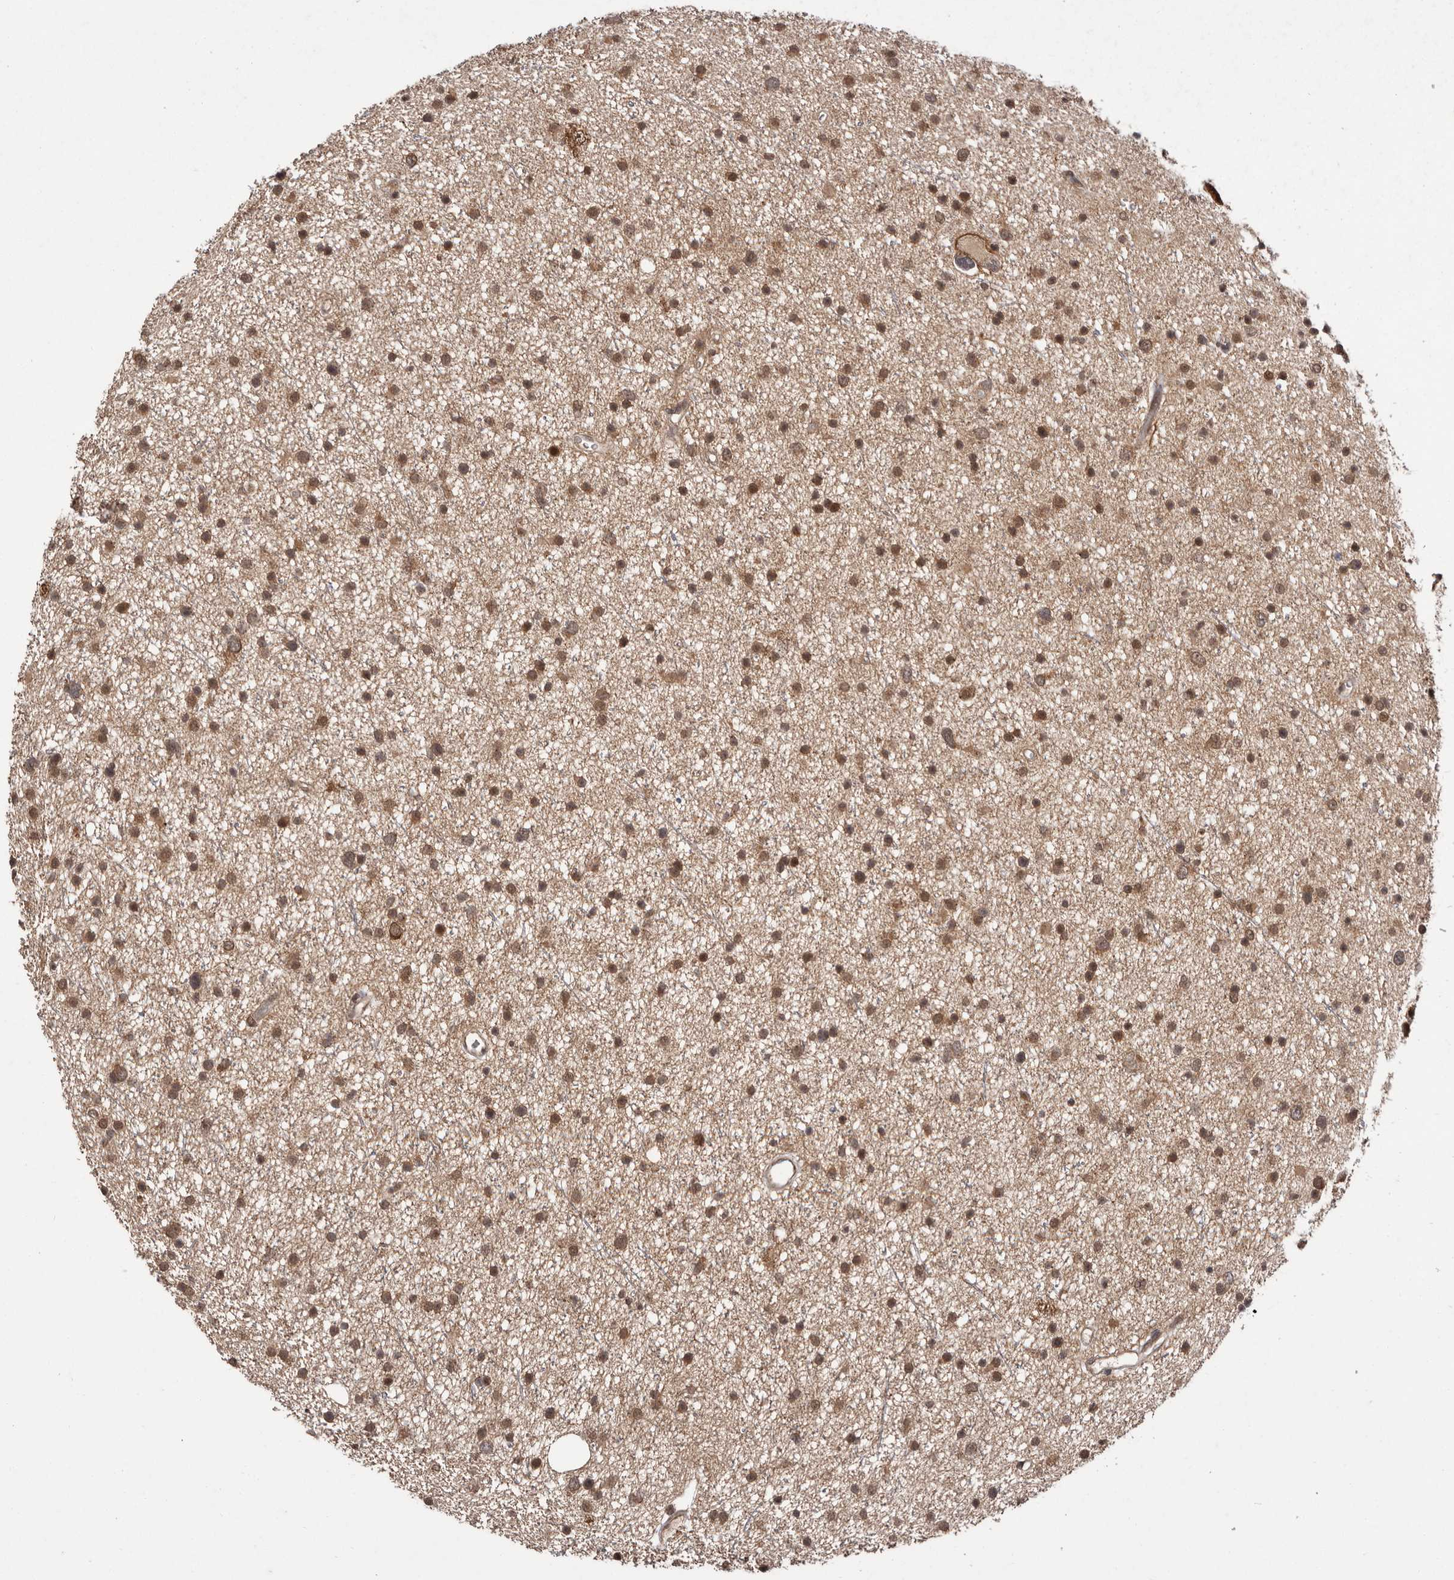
{"staining": {"intensity": "moderate", "quantity": ">75%", "location": "cytoplasmic/membranous,nuclear"}, "tissue": "glioma", "cell_type": "Tumor cells", "image_type": "cancer", "snomed": [{"axis": "morphology", "description": "Glioma, malignant, Low grade"}, {"axis": "topography", "description": "Cerebral cortex"}], "caption": "A medium amount of moderate cytoplasmic/membranous and nuclear positivity is seen in about >75% of tumor cells in low-grade glioma (malignant) tissue. (Stains: DAB (3,3'-diaminobenzidine) in brown, nuclei in blue, Microscopy: brightfield microscopy at high magnification).", "gene": "LRGUK", "patient": {"sex": "female", "age": 39}}